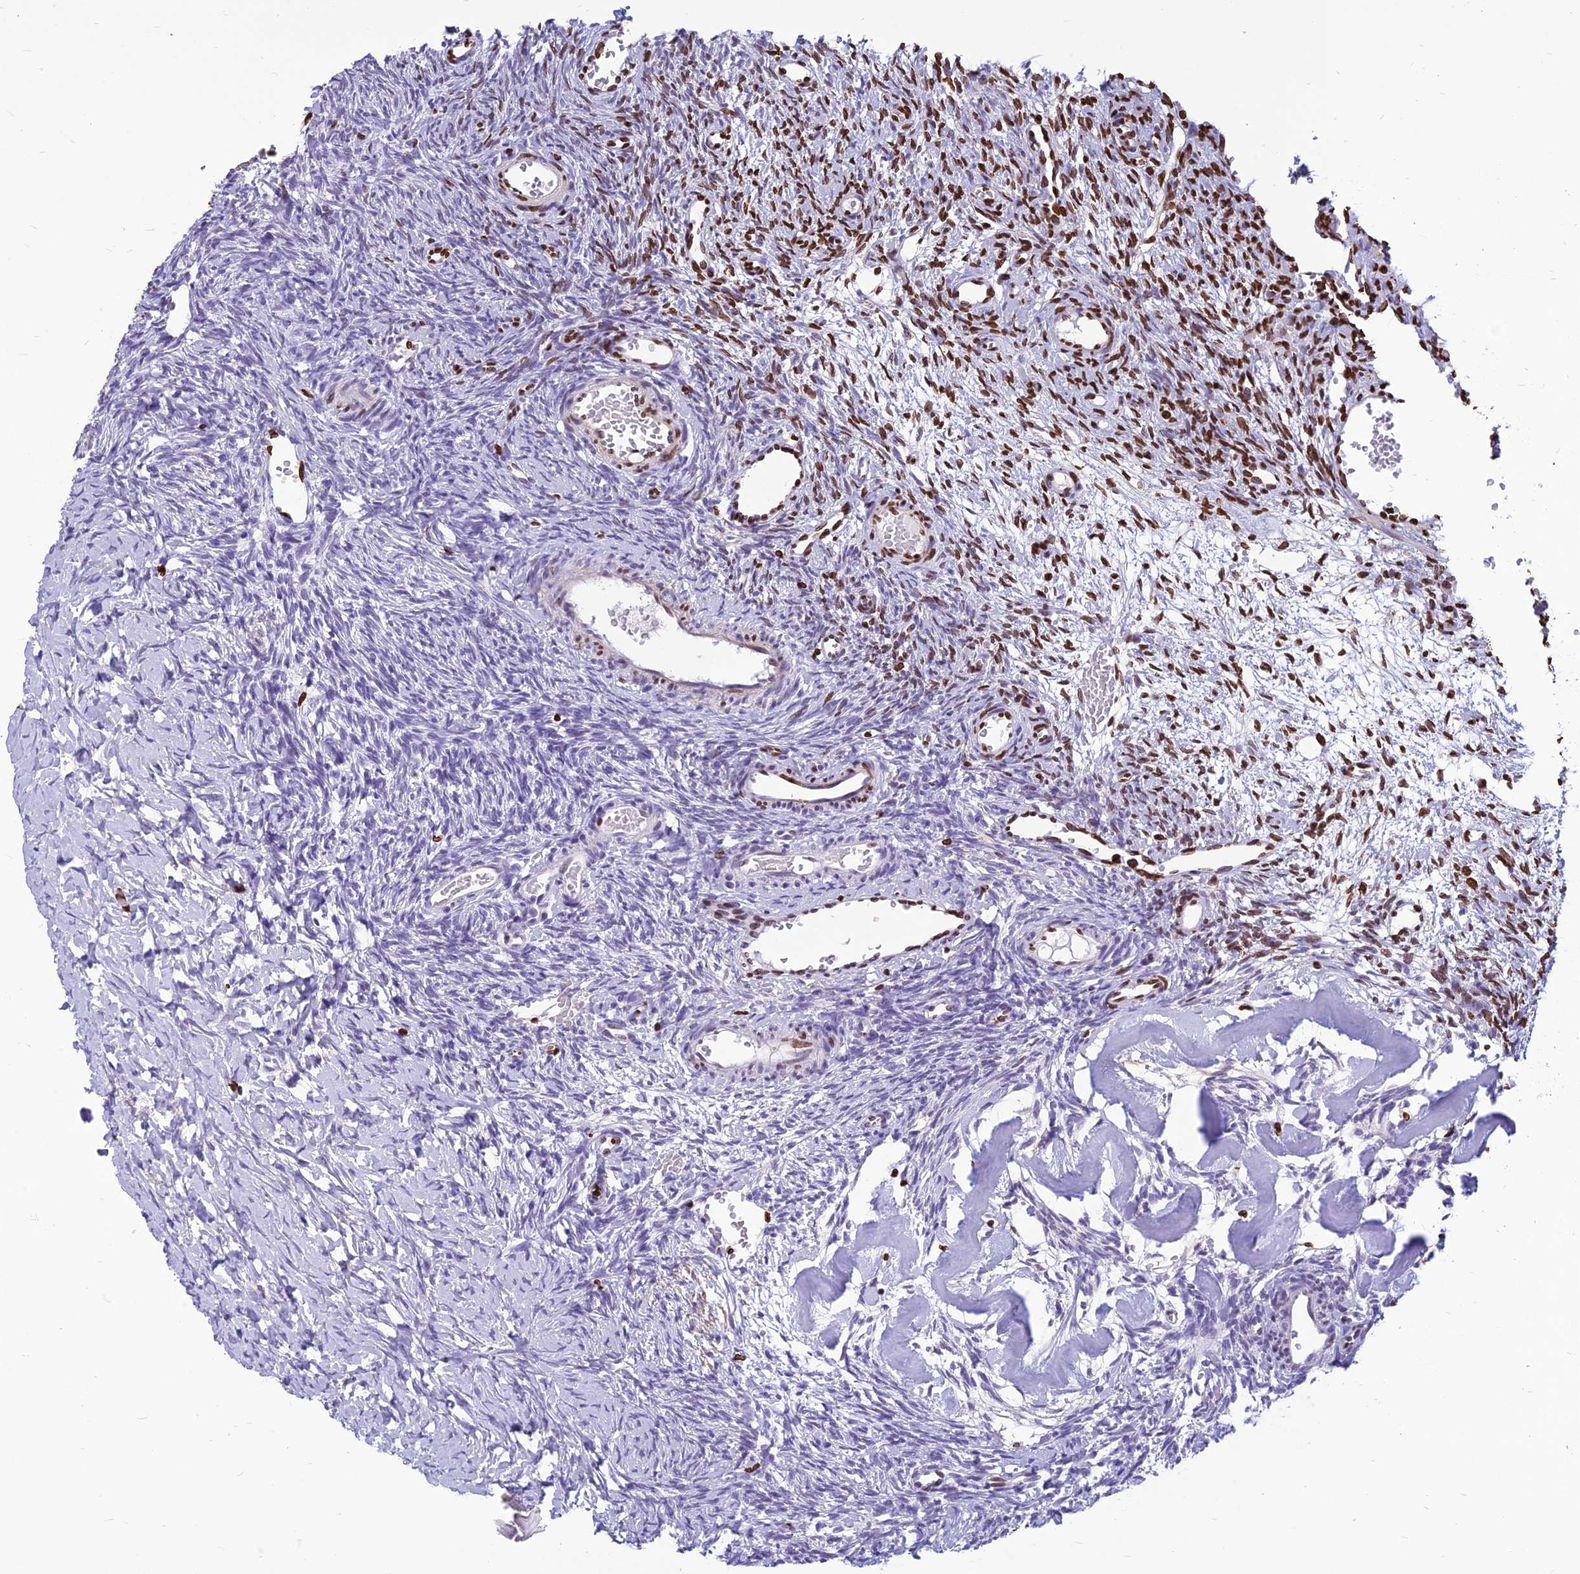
{"staining": {"intensity": "strong", "quantity": ">75%", "location": "nuclear"}, "tissue": "ovary", "cell_type": "Follicle cells", "image_type": "normal", "snomed": [{"axis": "morphology", "description": "Normal tissue, NOS"}, {"axis": "topography", "description": "Ovary"}], "caption": "IHC (DAB (3,3'-diaminobenzidine)) staining of normal human ovary exhibits strong nuclear protein expression in about >75% of follicle cells.", "gene": "AKAP17A", "patient": {"sex": "female", "age": 39}}